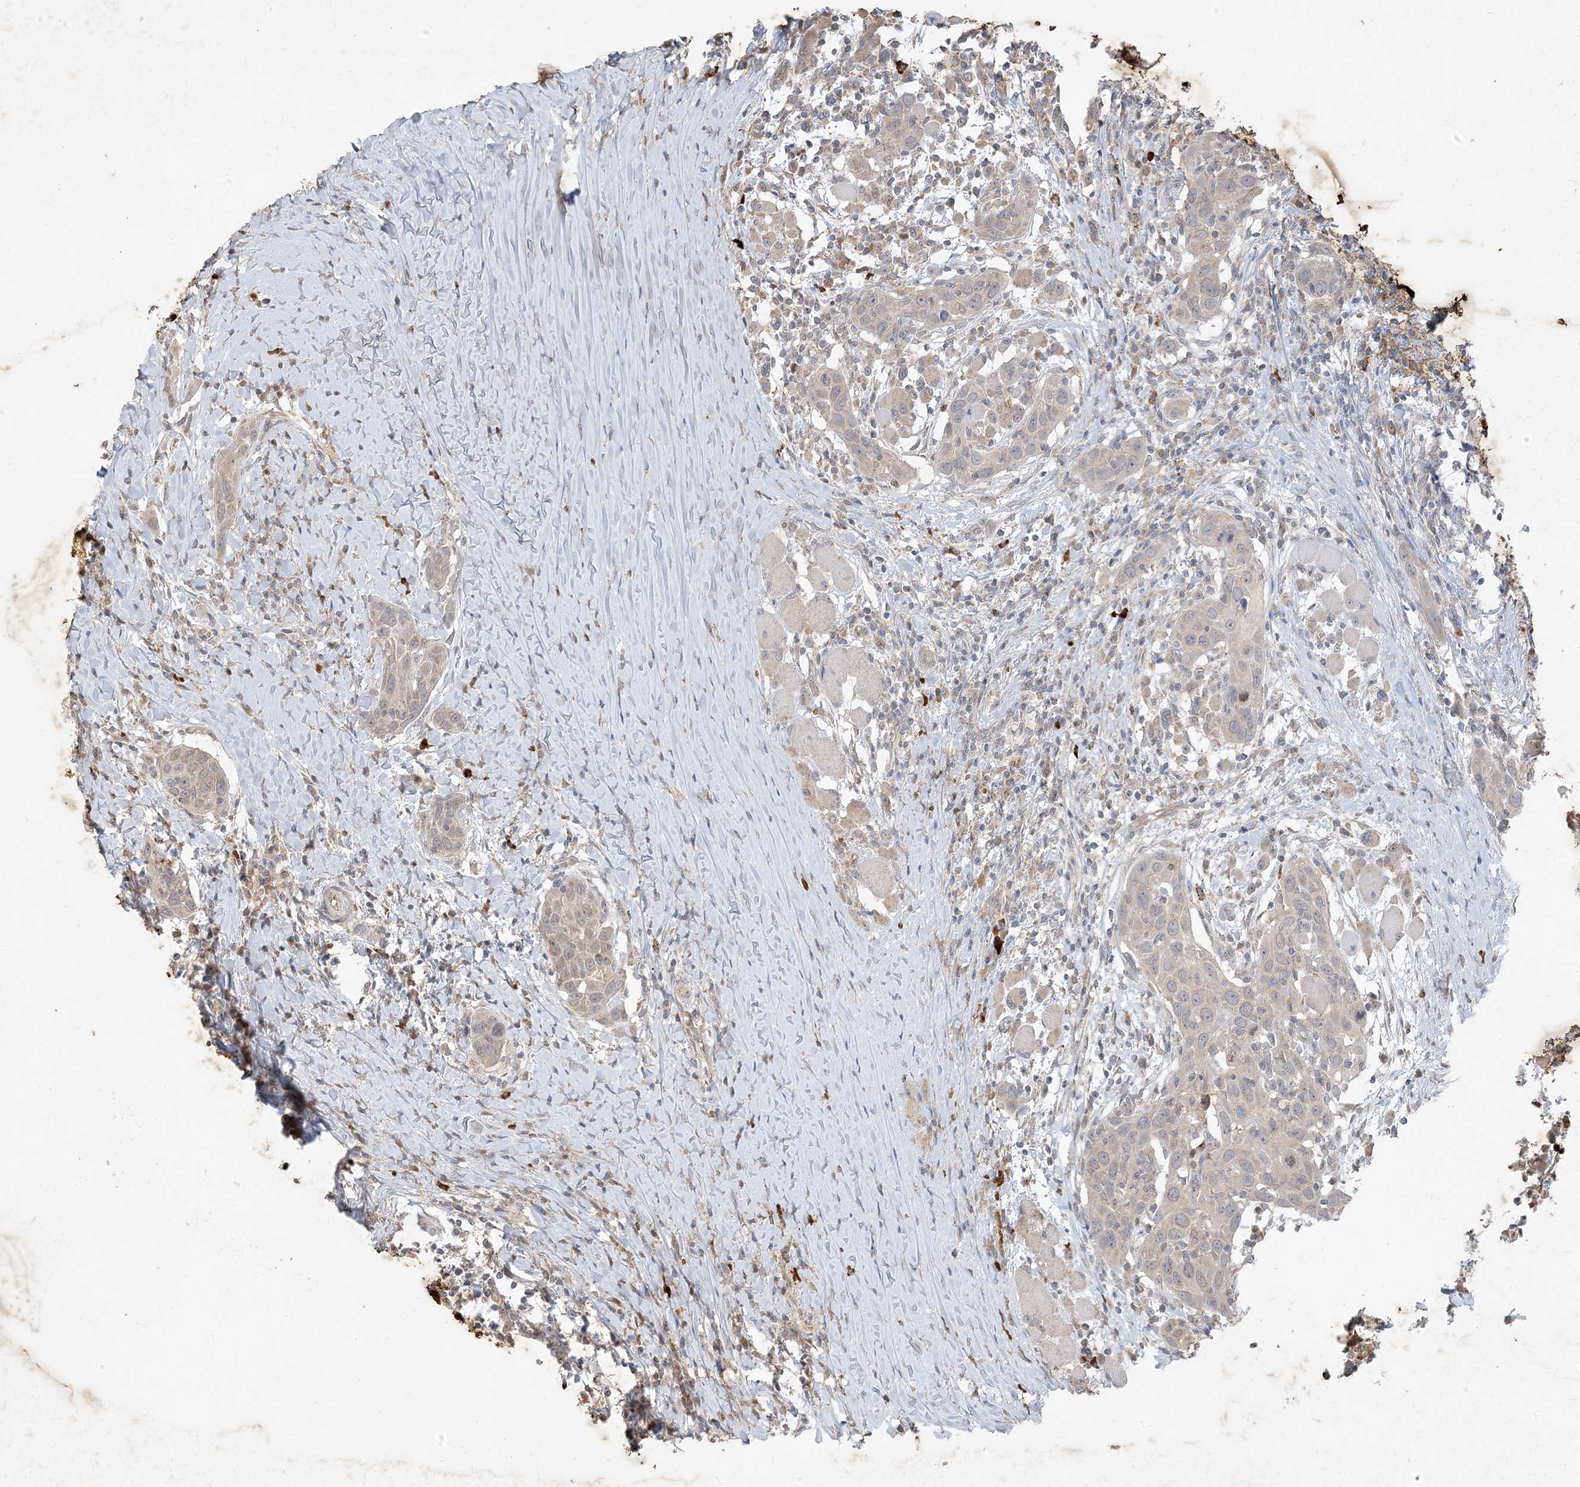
{"staining": {"intensity": "weak", "quantity": "<25%", "location": "cytoplasmic/membranous"}, "tissue": "head and neck cancer", "cell_type": "Tumor cells", "image_type": "cancer", "snomed": [{"axis": "morphology", "description": "Squamous cell carcinoma, NOS"}, {"axis": "topography", "description": "Oral tissue"}, {"axis": "topography", "description": "Head-Neck"}], "caption": "Tumor cells are negative for protein expression in human head and neck cancer. Nuclei are stained in blue.", "gene": "MCOLN1", "patient": {"sex": "female", "age": 50}}